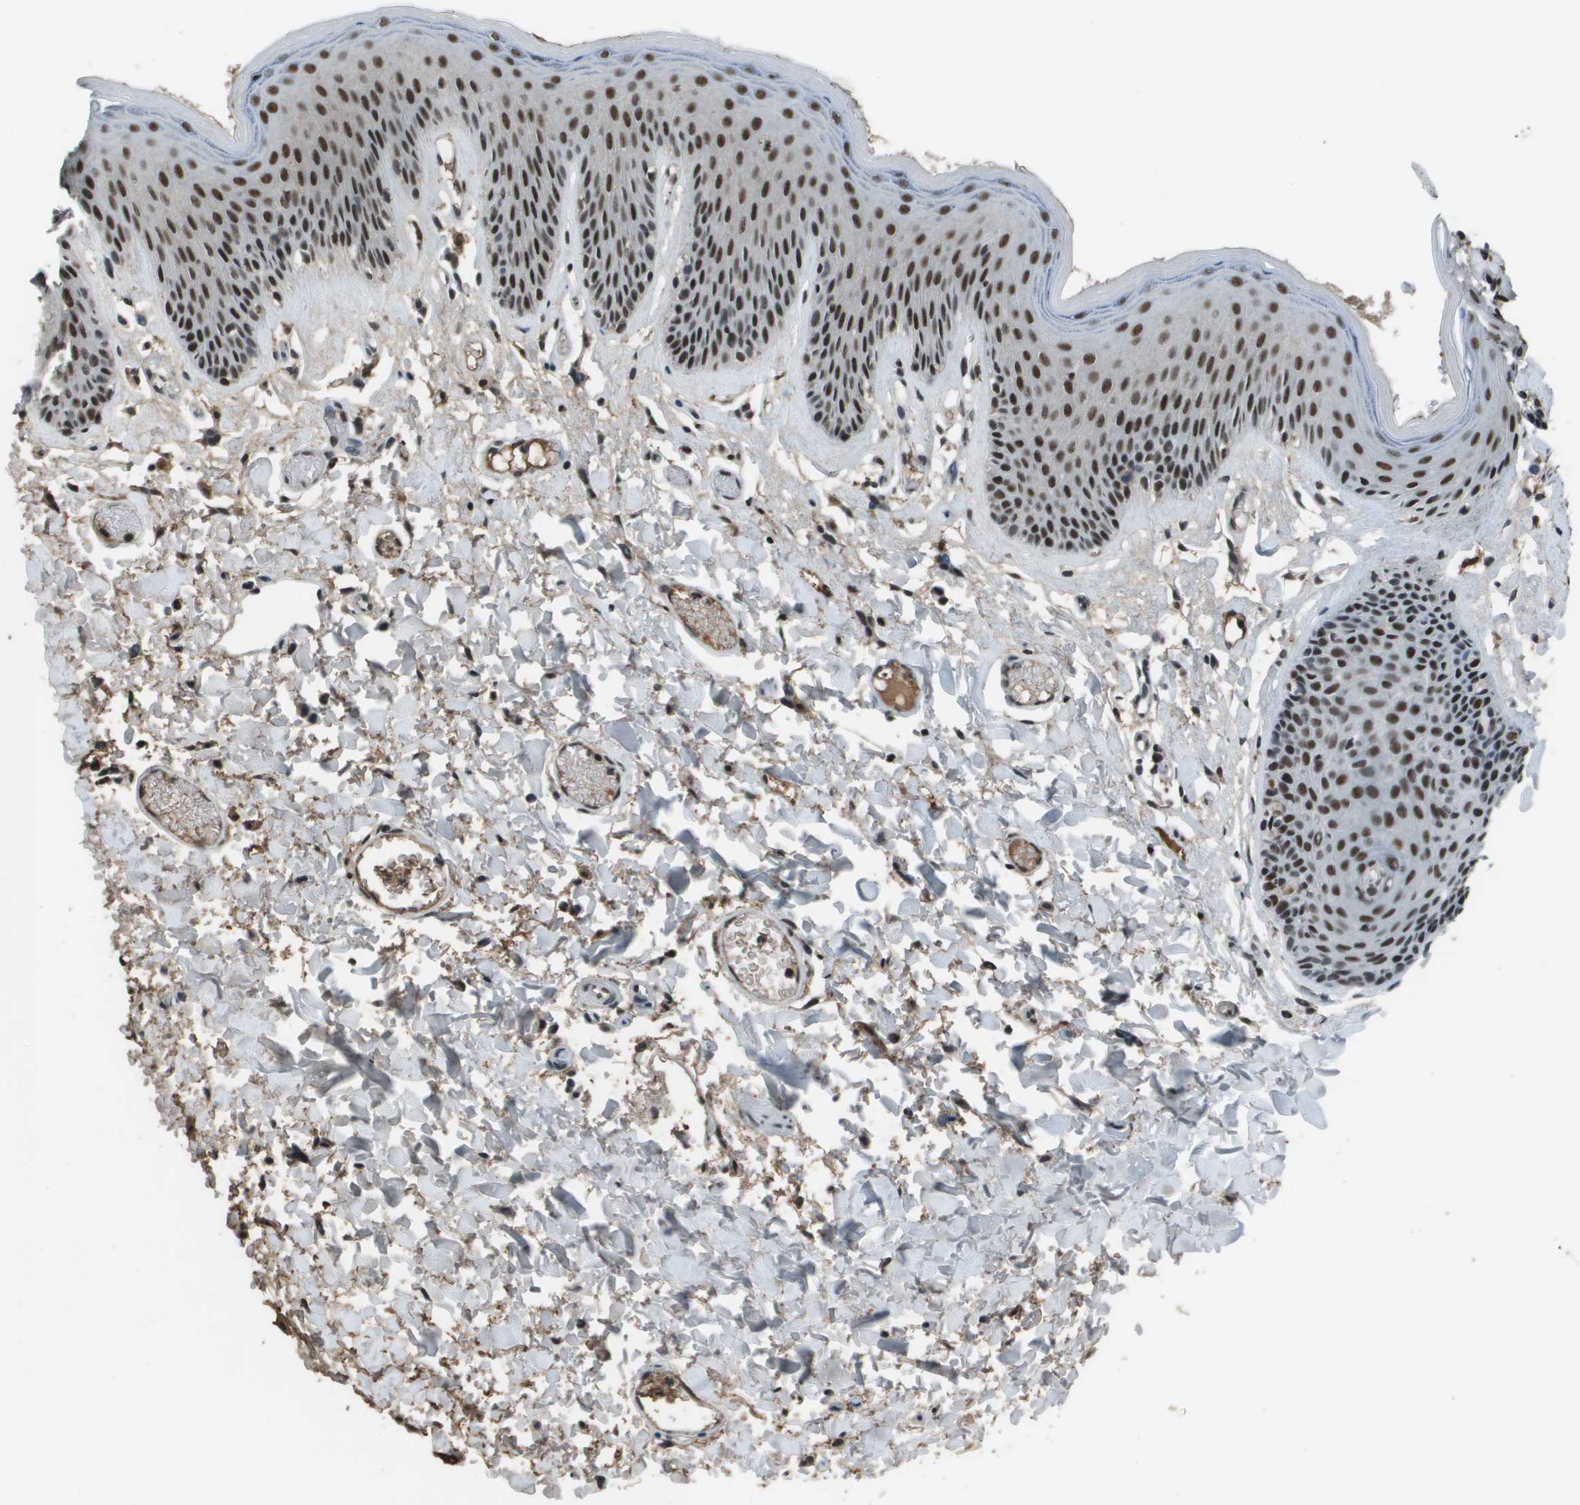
{"staining": {"intensity": "strong", "quantity": ">75%", "location": "nuclear"}, "tissue": "skin", "cell_type": "Epidermal cells", "image_type": "normal", "snomed": [{"axis": "morphology", "description": "Normal tissue, NOS"}, {"axis": "topography", "description": "Vulva"}], "caption": "Immunohistochemistry staining of normal skin, which exhibits high levels of strong nuclear positivity in approximately >75% of epidermal cells indicating strong nuclear protein staining. The staining was performed using DAB (3,3'-diaminobenzidine) (brown) for protein detection and nuclei were counterstained in hematoxylin (blue).", "gene": "THRAP3", "patient": {"sex": "female", "age": 73}}